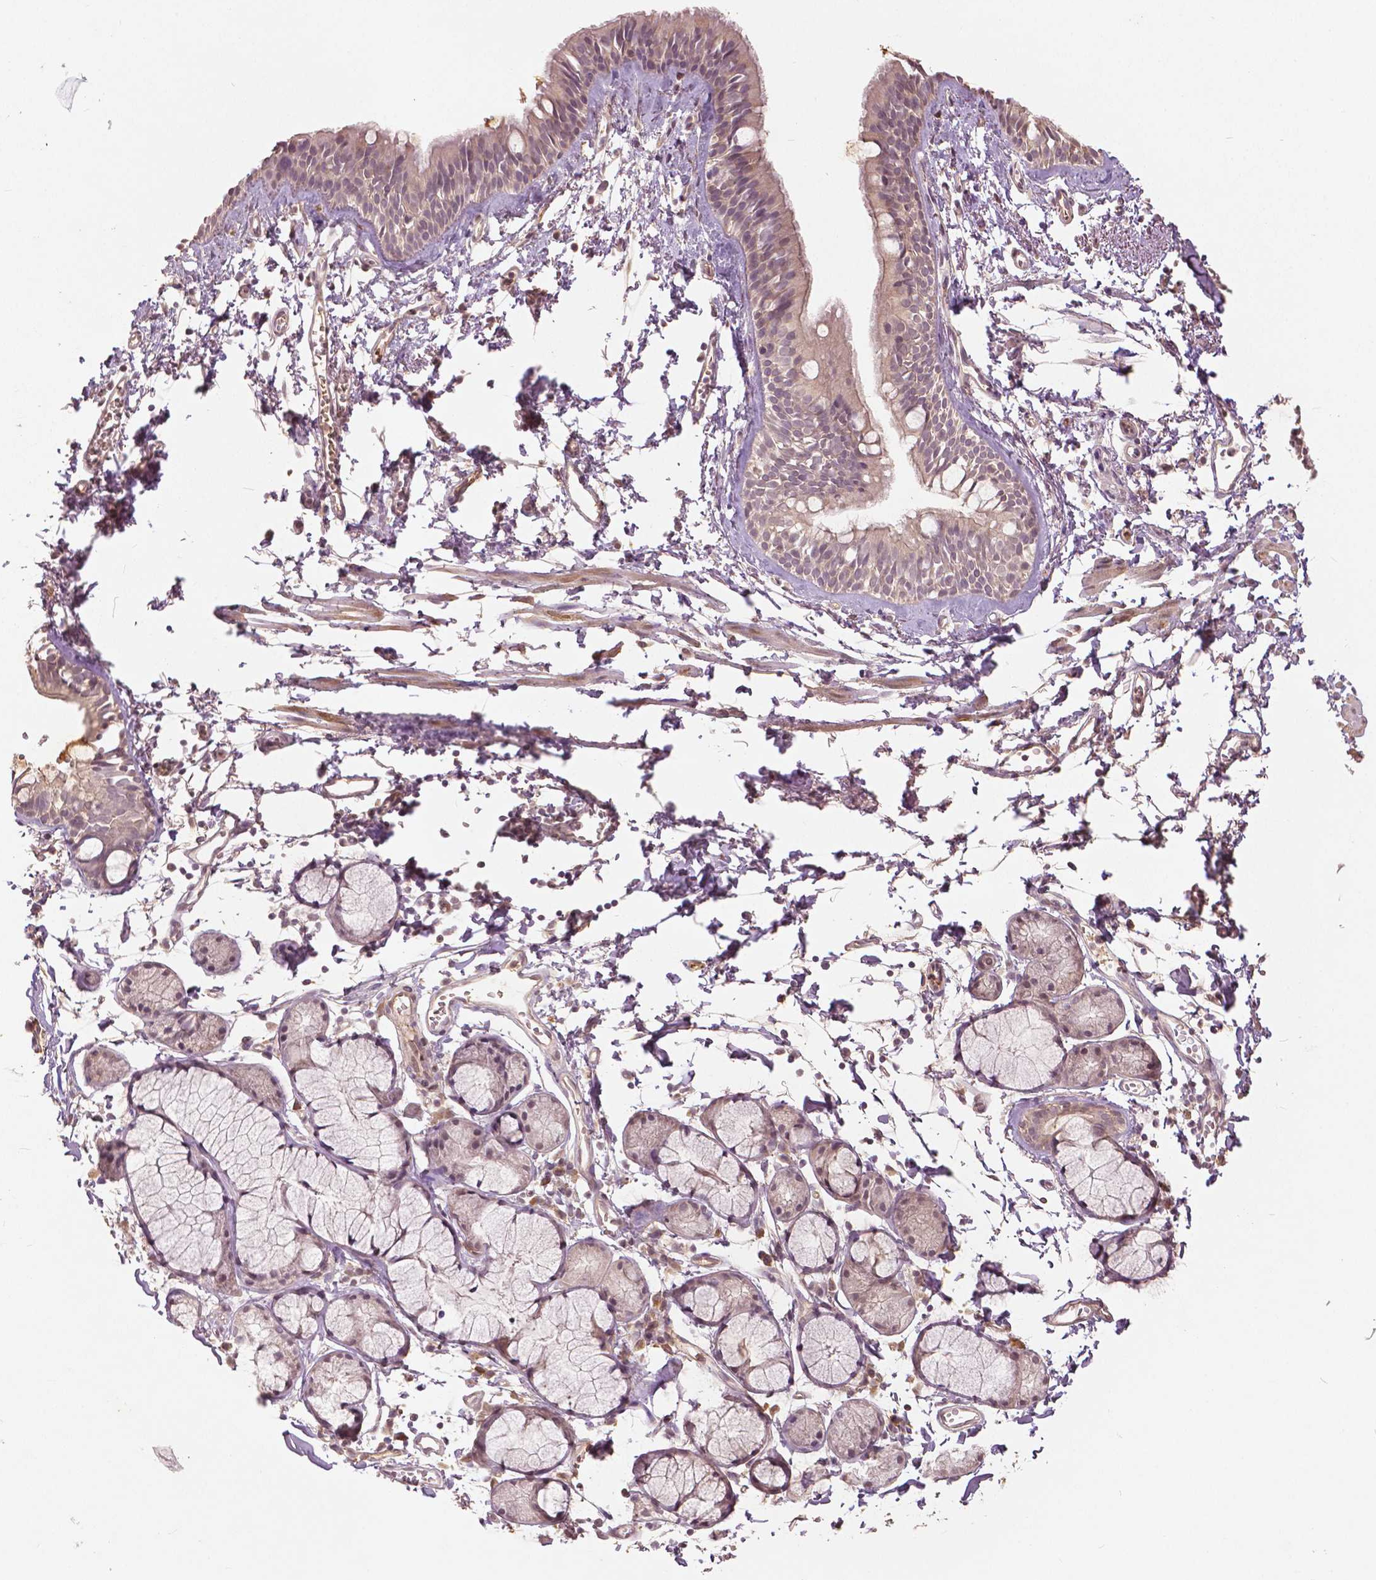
{"staining": {"intensity": "weak", "quantity": "25%-75%", "location": "cytoplasmic/membranous,nuclear"}, "tissue": "bronchus", "cell_type": "Respiratory epithelial cells", "image_type": "normal", "snomed": [{"axis": "morphology", "description": "Normal tissue, NOS"}, {"axis": "topography", "description": "Cartilage tissue"}, {"axis": "topography", "description": "Bronchus"}], "caption": "Immunohistochemistry histopathology image of benign bronchus: bronchus stained using immunohistochemistry (IHC) reveals low levels of weak protein expression localized specifically in the cytoplasmic/membranous,nuclear of respiratory epithelial cells, appearing as a cytoplasmic/membranous,nuclear brown color.", "gene": "ANGPTL4", "patient": {"sex": "female", "age": 59}}